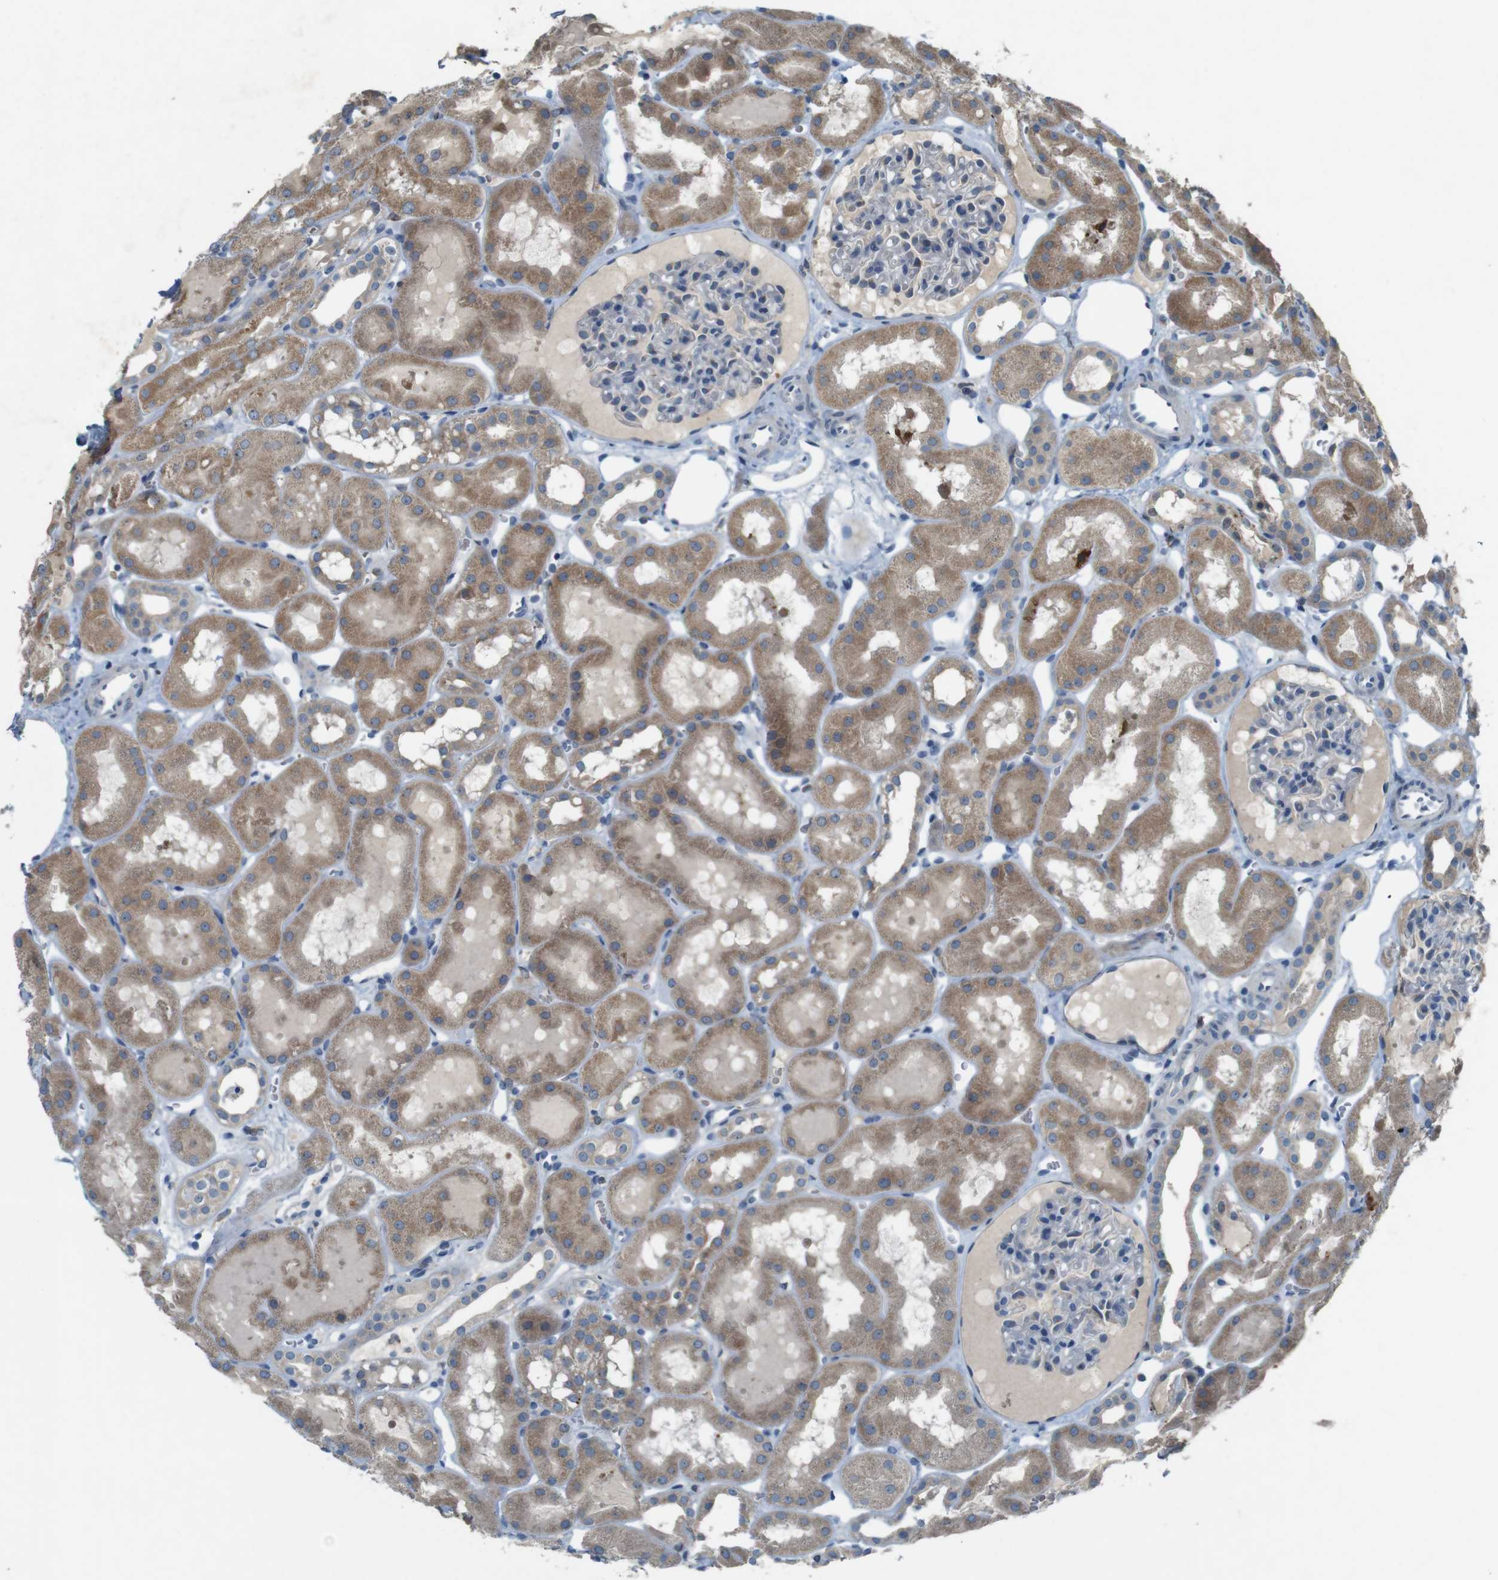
{"staining": {"intensity": "negative", "quantity": "none", "location": "none"}, "tissue": "kidney", "cell_type": "Cells in glomeruli", "image_type": "normal", "snomed": [{"axis": "morphology", "description": "Normal tissue, NOS"}, {"axis": "topography", "description": "Kidney"}, {"axis": "topography", "description": "Urinary bladder"}], "caption": "Cells in glomeruli are negative for protein expression in unremarkable human kidney. (Immunohistochemistry (ihc), brightfield microscopy, high magnification).", "gene": "MOGAT3", "patient": {"sex": "male", "age": 16}}